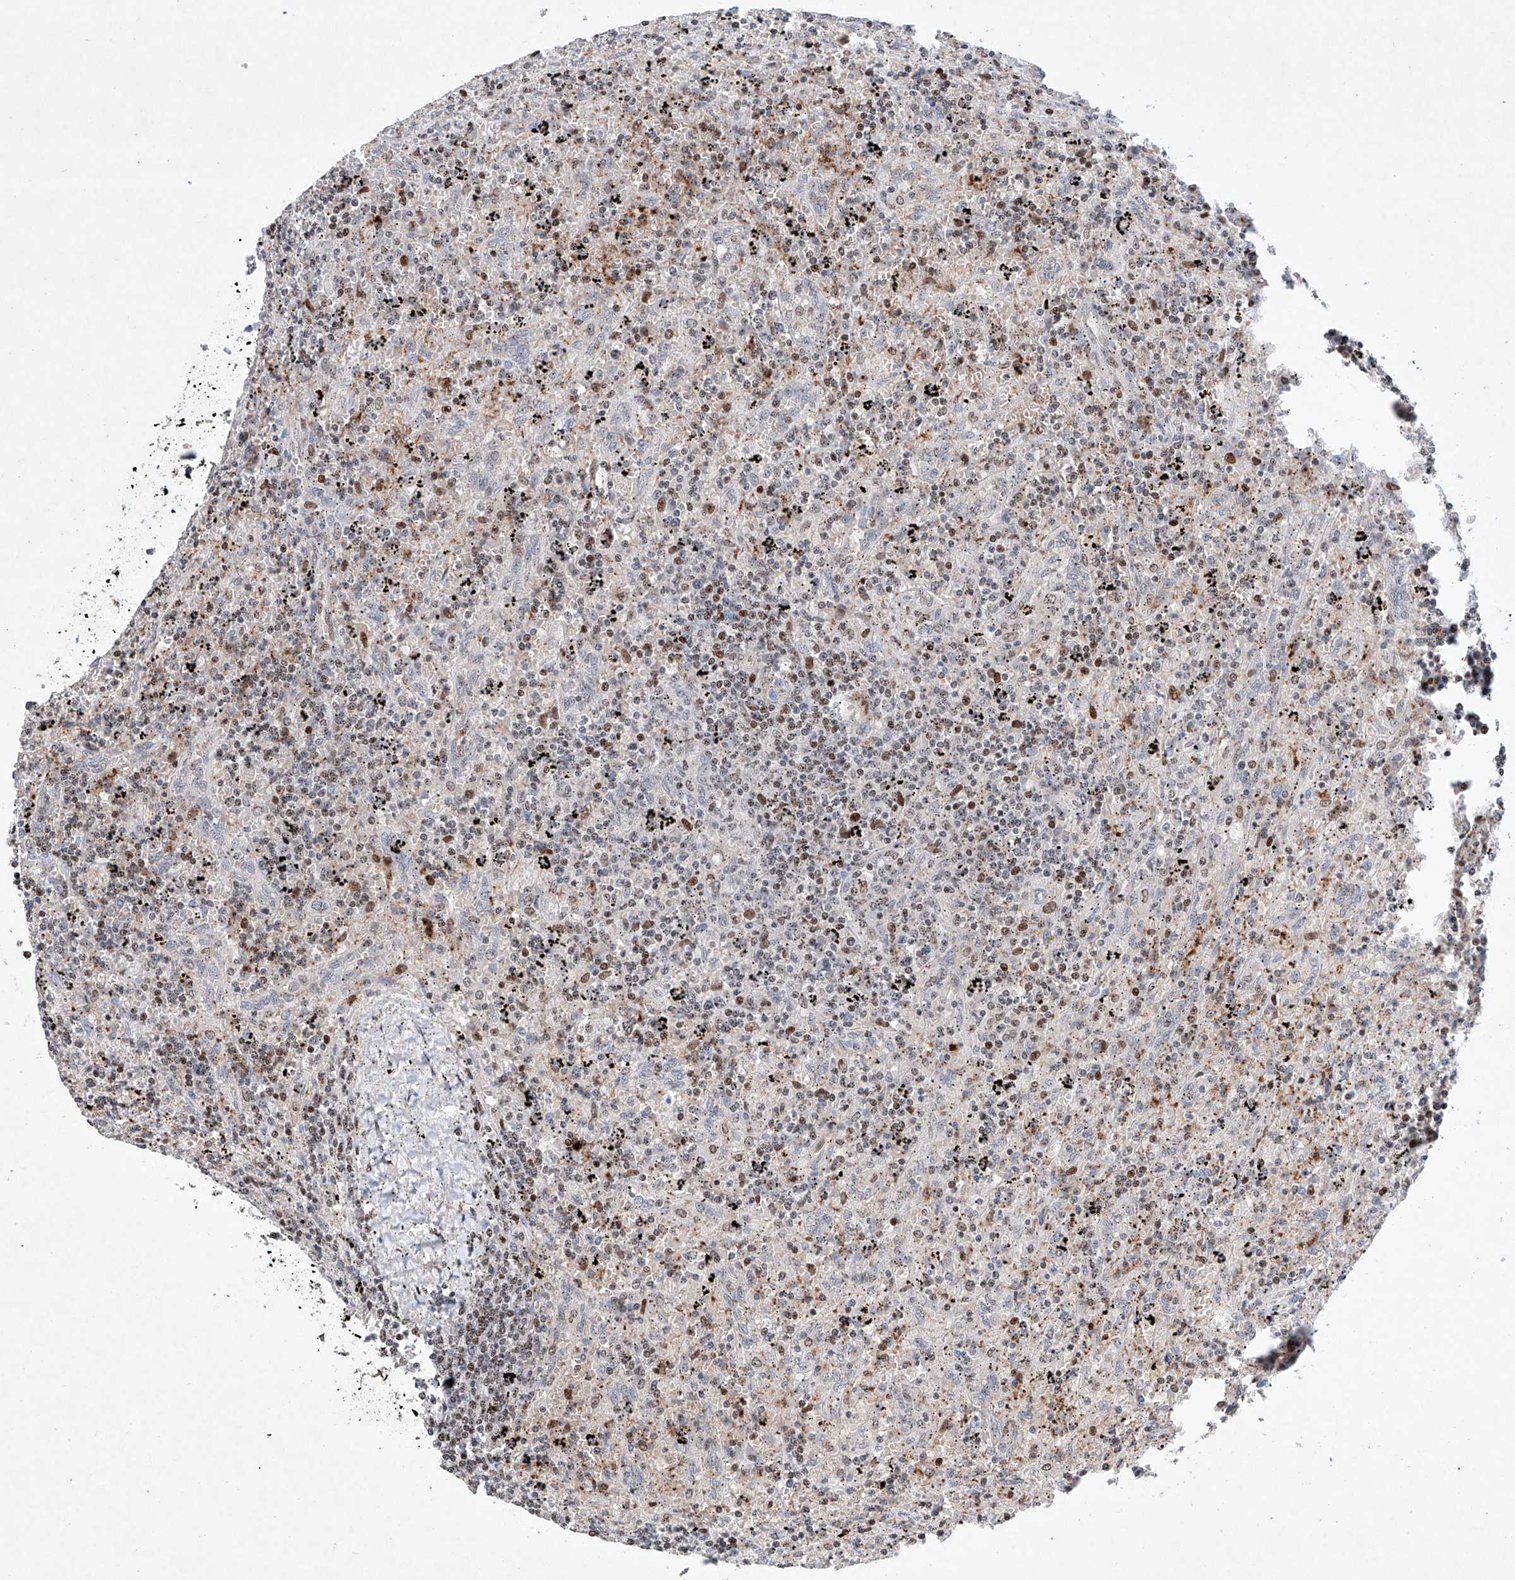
{"staining": {"intensity": "weak", "quantity": "25%-75%", "location": "nuclear"}, "tissue": "lymphoma", "cell_type": "Tumor cells", "image_type": "cancer", "snomed": [{"axis": "morphology", "description": "Malignant lymphoma, non-Hodgkin's type, Low grade"}, {"axis": "topography", "description": "Spleen"}], "caption": "High-magnification brightfield microscopy of lymphoma stained with DAB (brown) and counterstained with hematoxylin (blue). tumor cells exhibit weak nuclear expression is seen in approximately25%-75% of cells.", "gene": "AFG1L", "patient": {"sex": "male", "age": 76}}